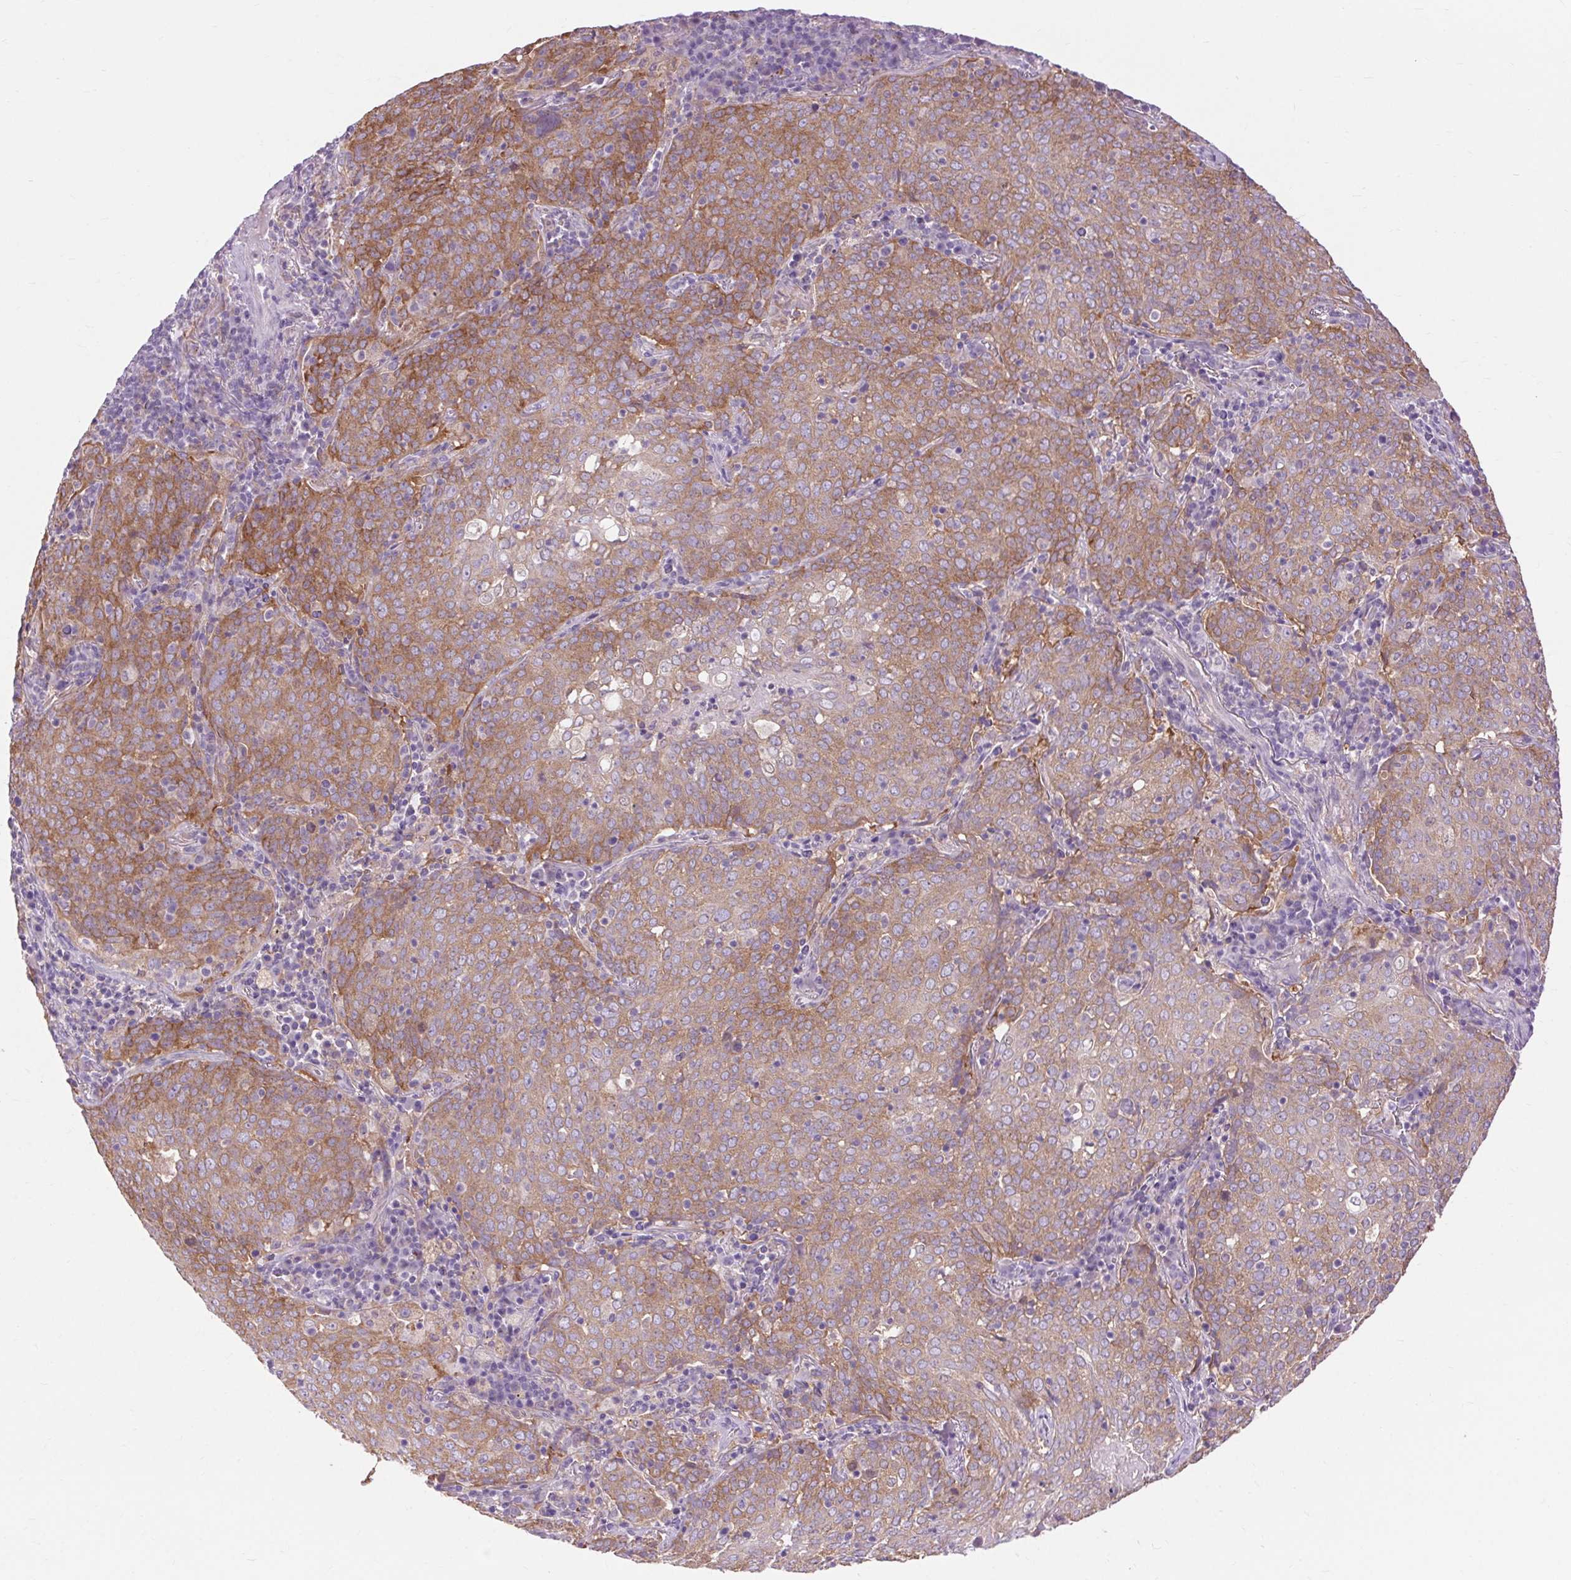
{"staining": {"intensity": "moderate", "quantity": ">75%", "location": "cytoplasmic/membranous"}, "tissue": "lung cancer", "cell_type": "Tumor cells", "image_type": "cancer", "snomed": [{"axis": "morphology", "description": "Squamous cell carcinoma, NOS"}, {"axis": "topography", "description": "Lung"}], "caption": "Brown immunohistochemical staining in human lung cancer (squamous cell carcinoma) exhibits moderate cytoplasmic/membranous expression in about >75% of tumor cells.", "gene": "SOWAHC", "patient": {"sex": "male", "age": 82}}